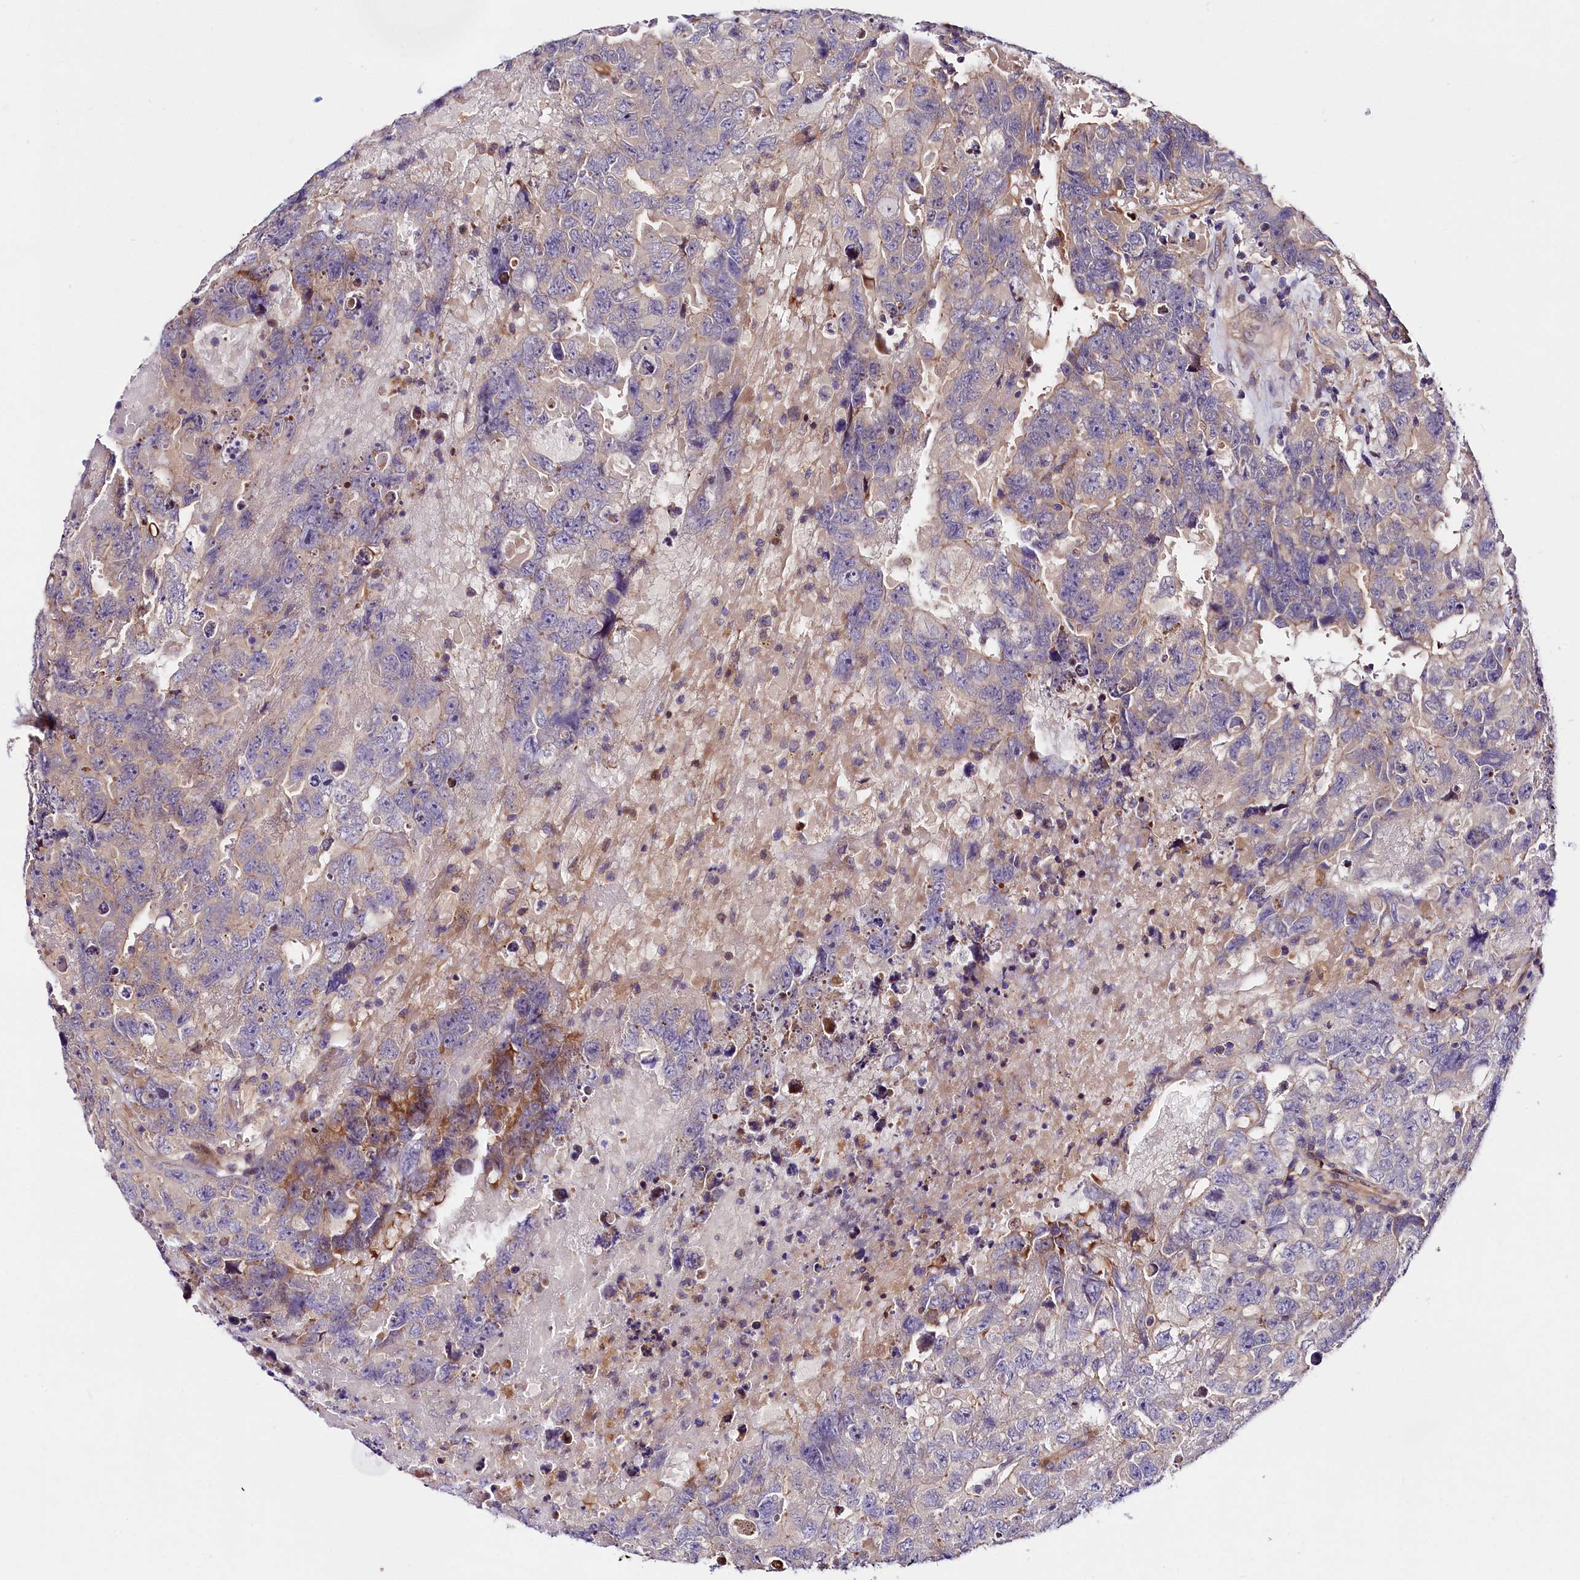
{"staining": {"intensity": "moderate", "quantity": "<25%", "location": "cytoplasmic/membranous"}, "tissue": "testis cancer", "cell_type": "Tumor cells", "image_type": "cancer", "snomed": [{"axis": "morphology", "description": "Carcinoma, Embryonal, NOS"}, {"axis": "topography", "description": "Testis"}], "caption": "Immunohistochemistry photomicrograph of neoplastic tissue: testis cancer stained using IHC displays low levels of moderate protein expression localized specifically in the cytoplasmic/membranous of tumor cells, appearing as a cytoplasmic/membranous brown color.", "gene": "ARMC6", "patient": {"sex": "male", "age": 45}}